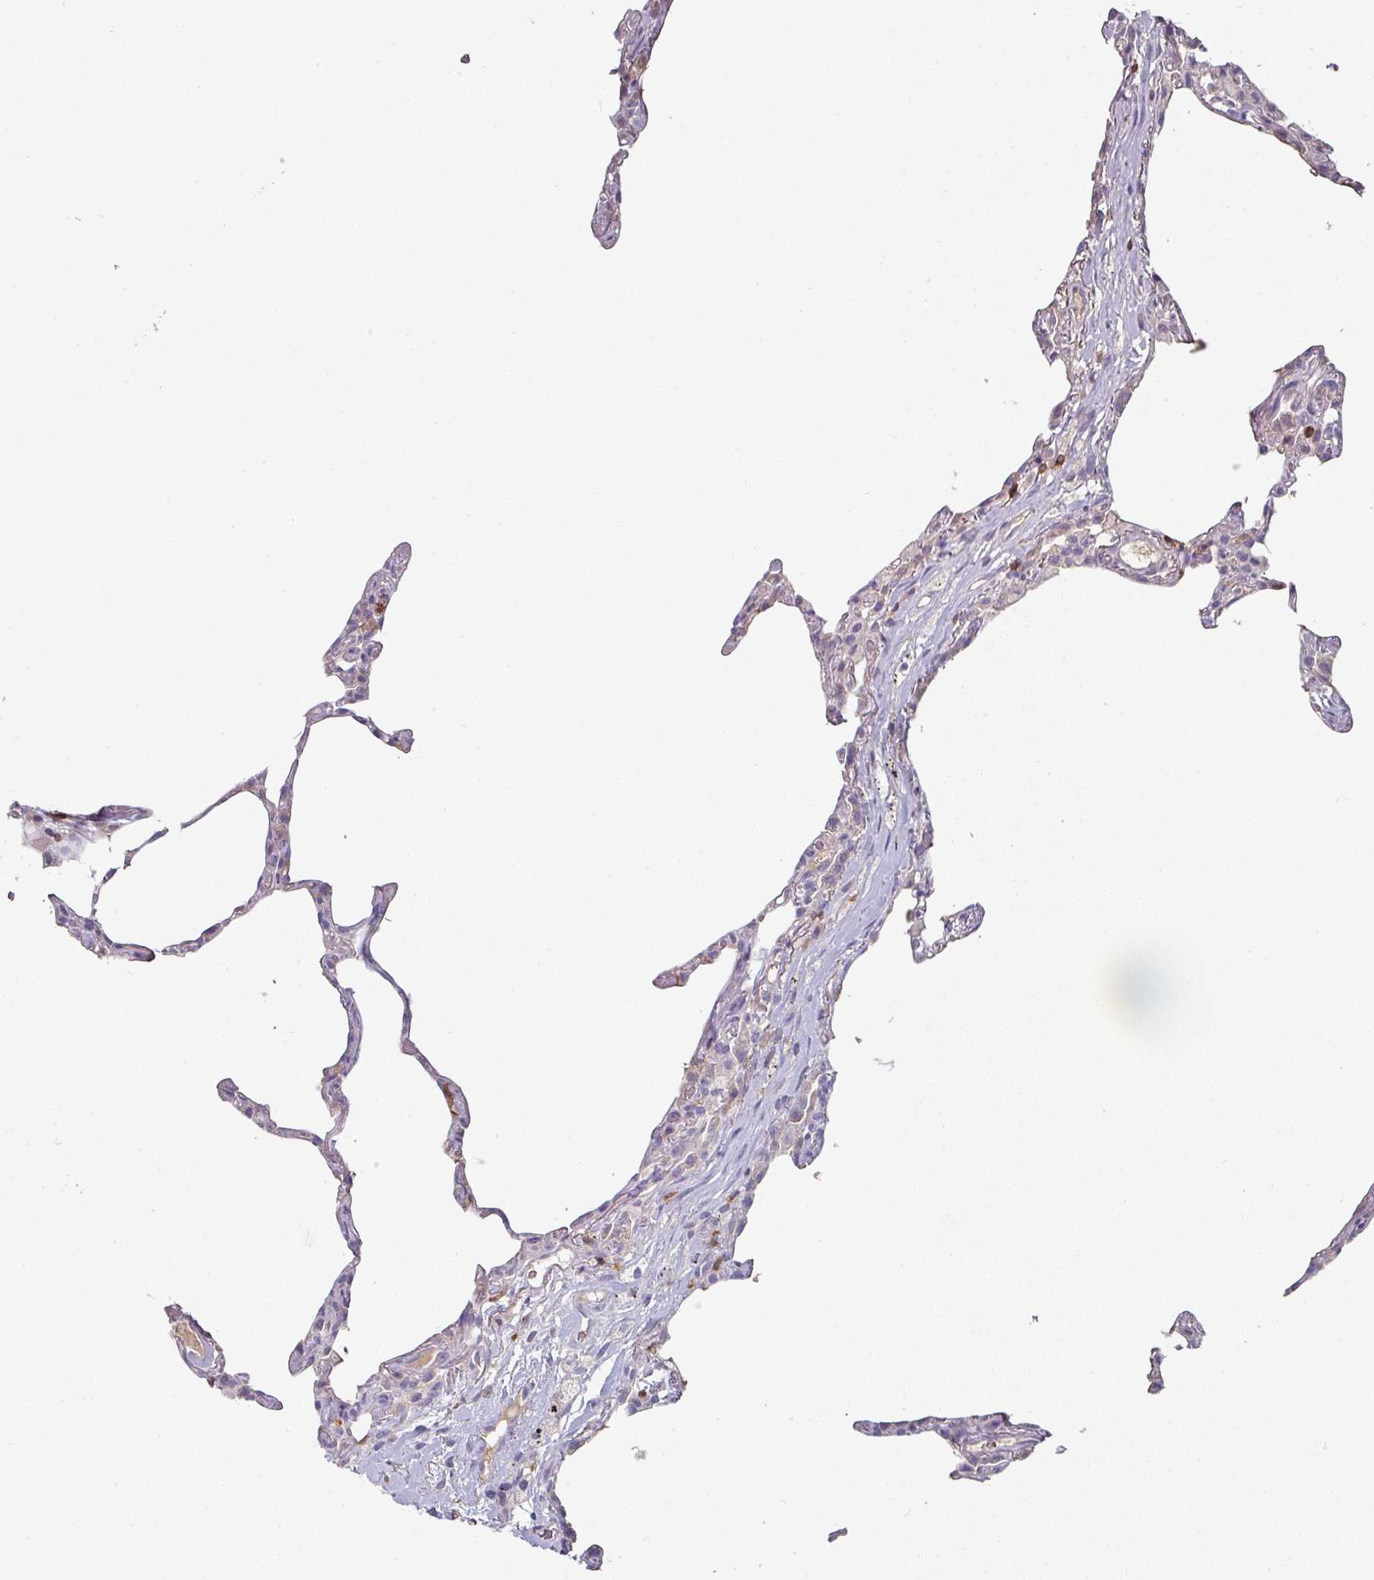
{"staining": {"intensity": "negative", "quantity": "none", "location": "none"}, "tissue": "lung", "cell_type": "Alveolar cells", "image_type": "normal", "snomed": [{"axis": "morphology", "description": "Normal tissue, NOS"}, {"axis": "topography", "description": "Lung"}], "caption": "High magnification brightfield microscopy of unremarkable lung stained with DAB (3,3'-diaminobenzidine) (brown) and counterstained with hematoxylin (blue): alveolar cells show no significant staining.", "gene": "CD3G", "patient": {"sex": "female", "age": 57}}